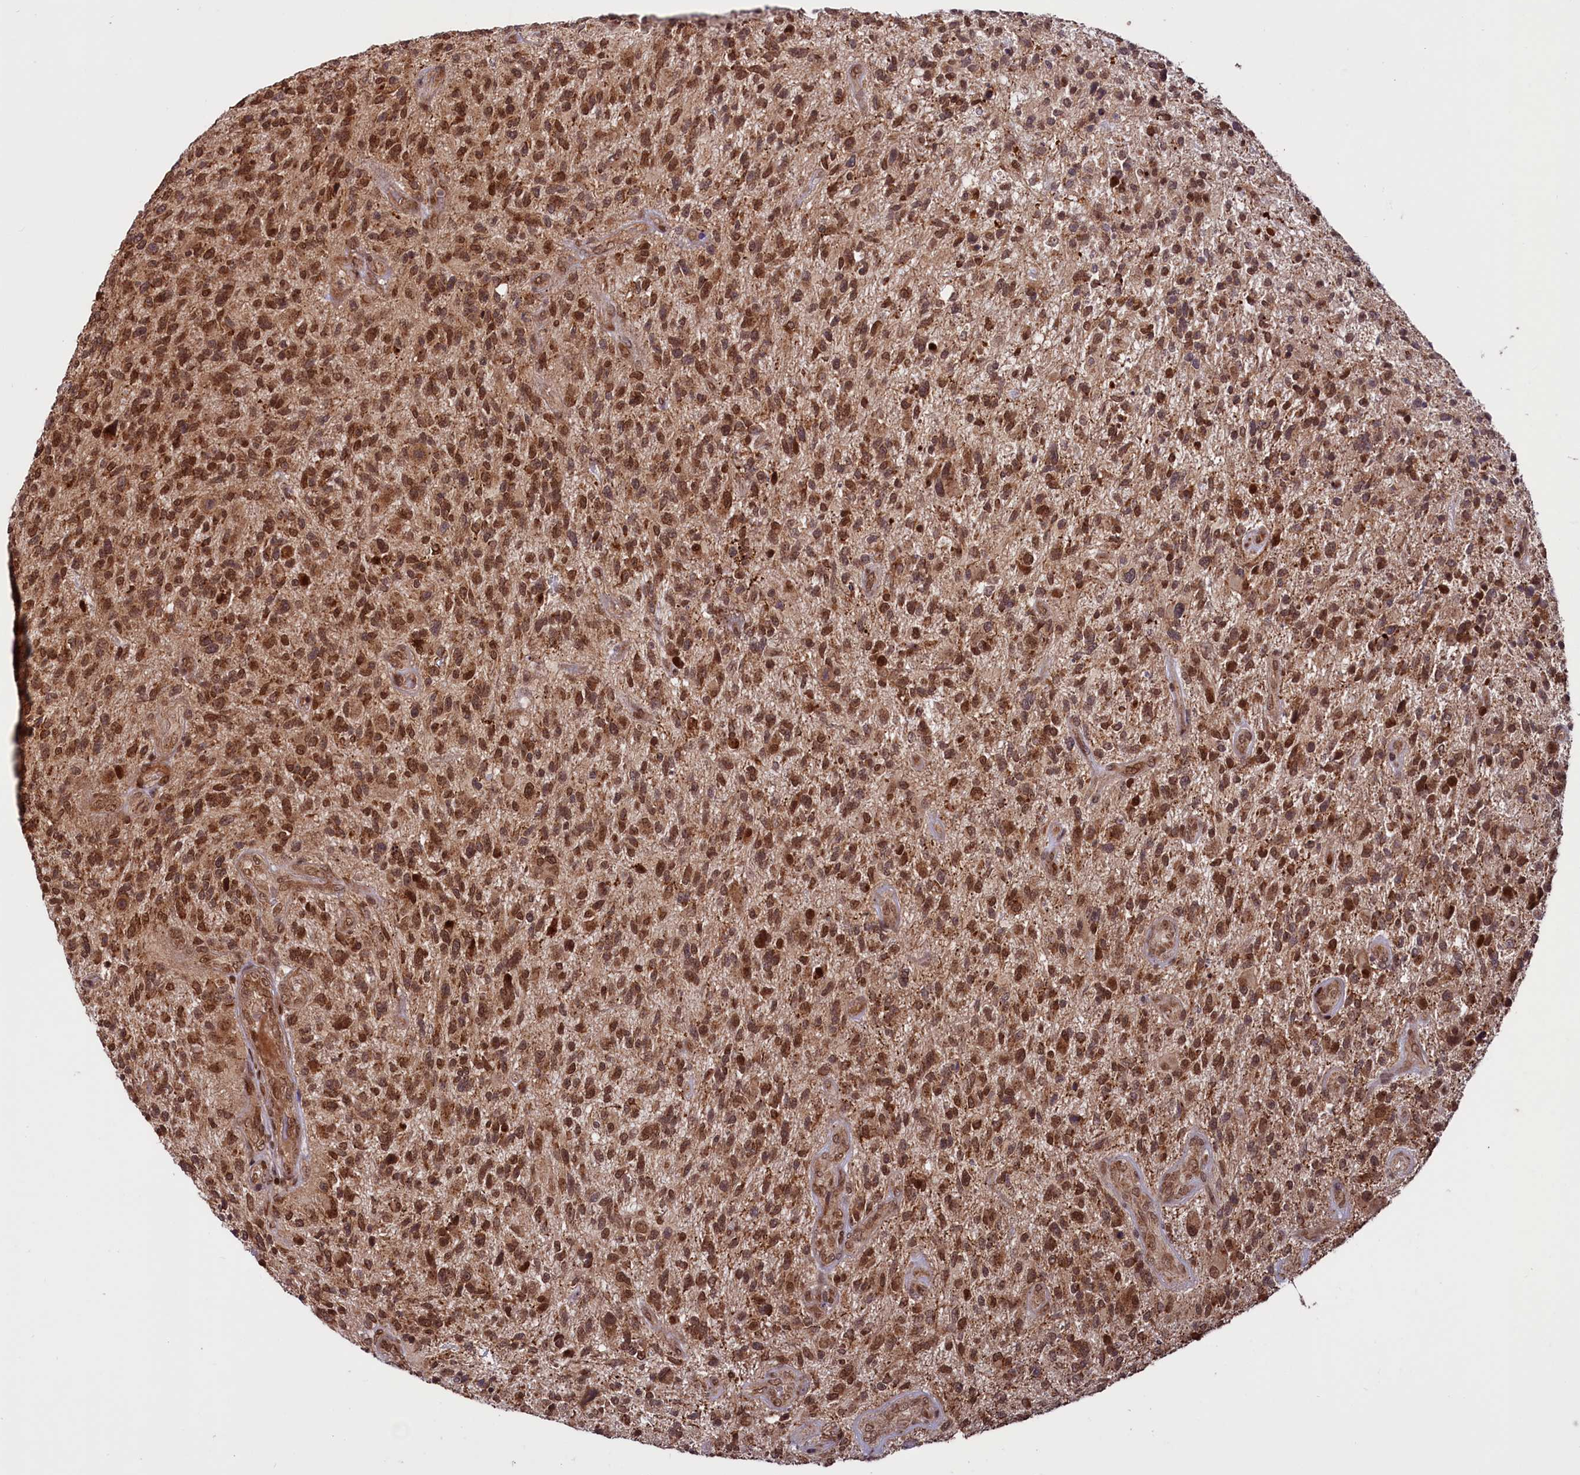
{"staining": {"intensity": "strong", "quantity": ">75%", "location": "cytoplasmic/membranous,nuclear"}, "tissue": "glioma", "cell_type": "Tumor cells", "image_type": "cancer", "snomed": [{"axis": "morphology", "description": "Glioma, malignant, High grade"}, {"axis": "topography", "description": "Brain"}], "caption": "The image displays a brown stain indicating the presence of a protein in the cytoplasmic/membranous and nuclear of tumor cells in high-grade glioma (malignant).", "gene": "PHC3", "patient": {"sex": "male", "age": 47}}